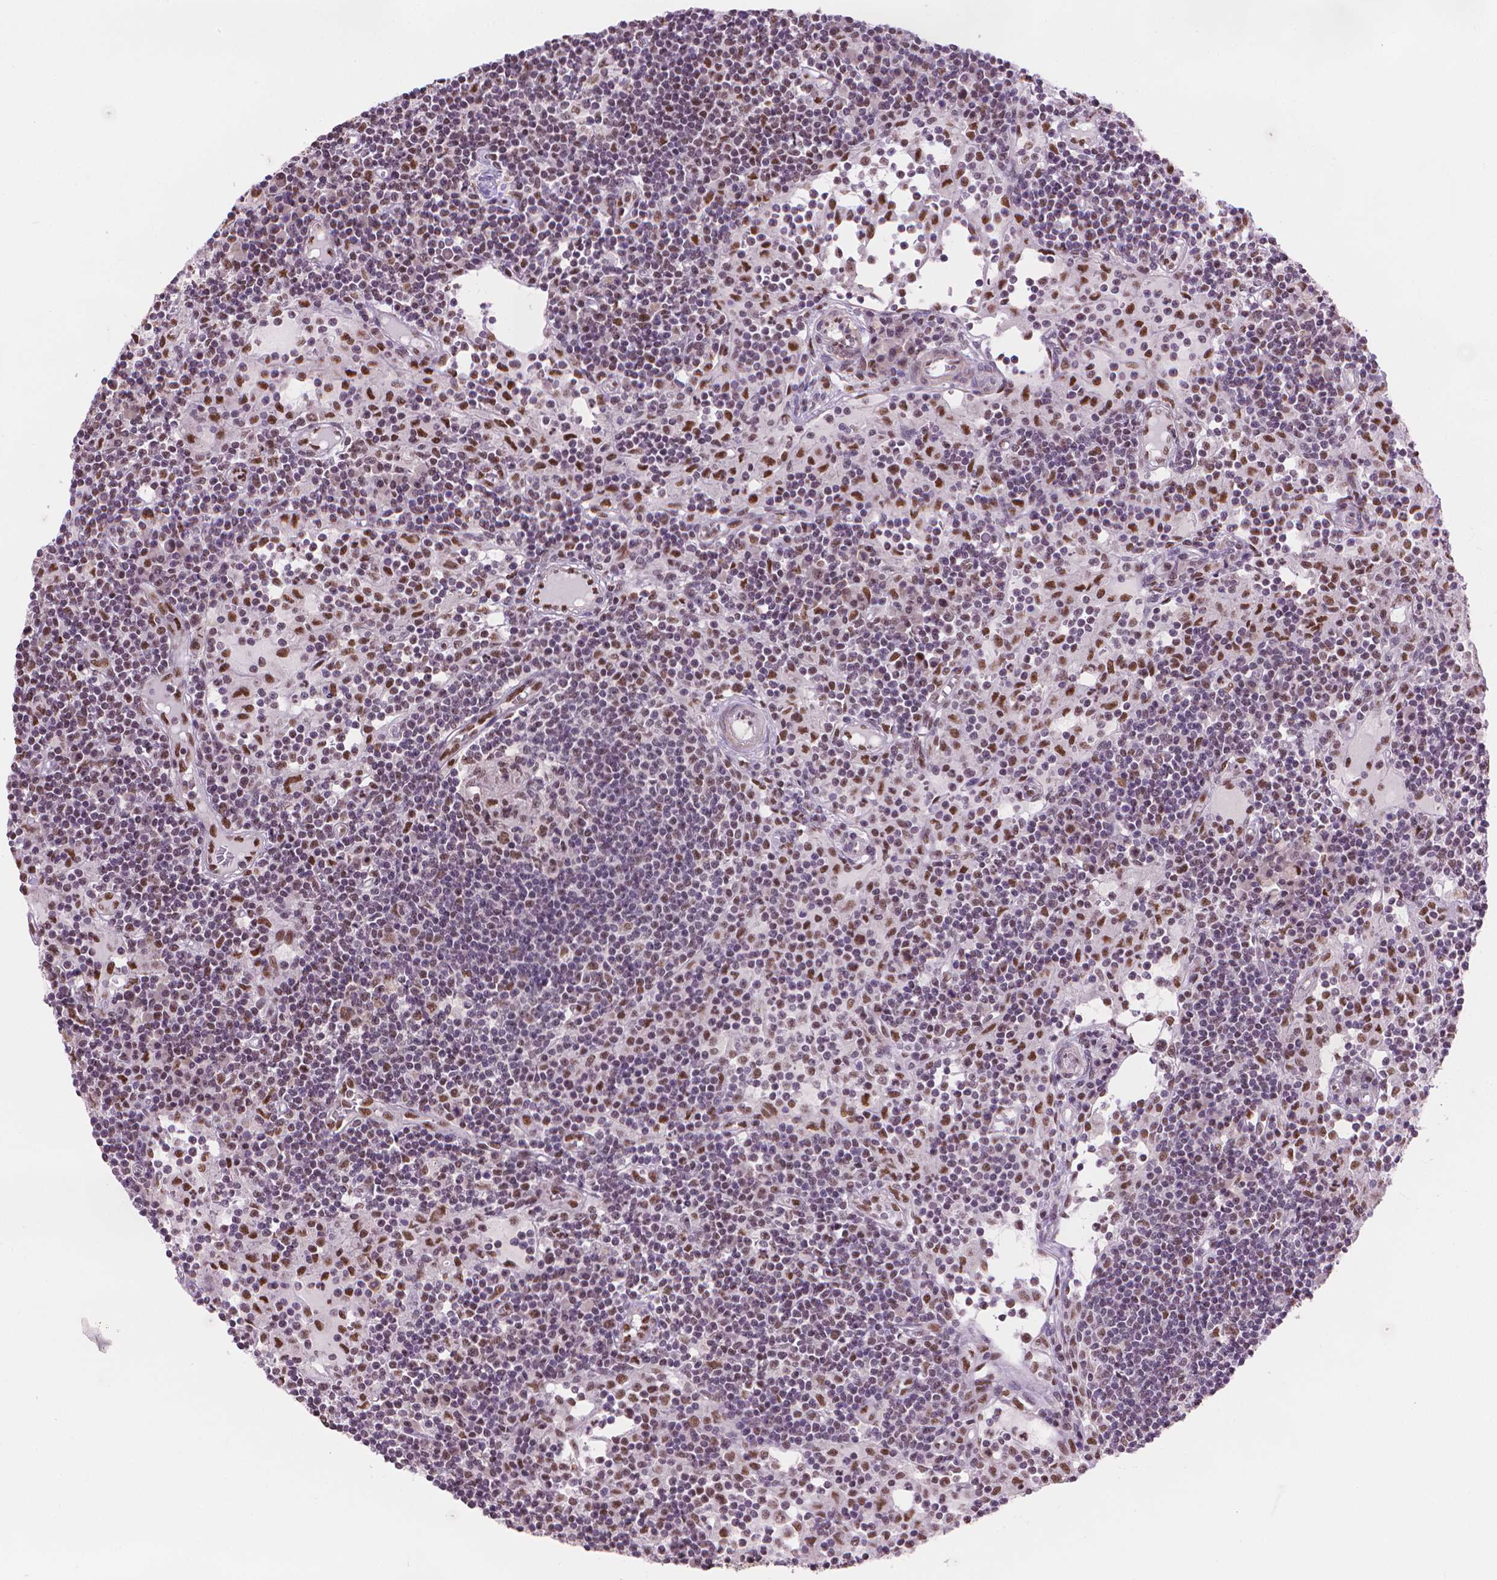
{"staining": {"intensity": "moderate", "quantity": "25%-75%", "location": "nuclear"}, "tissue": "lymph node", "cell_type": "Germinal center cells", "image_type": "normal", "snomed": [{"axis": "morphology", "description": "Normal tissue, NOS"}, {"axis": "topography", "description": "Lymph node"}], "caption": "Immunohistochemical staining of unremarkable lymph node reveals 25%-75% levels of moderate nuclear protein expression in approximately 25%-75% of germinal center cells.", "gene": "UBN1", "patient": {"sex": "female", "age": 72}}